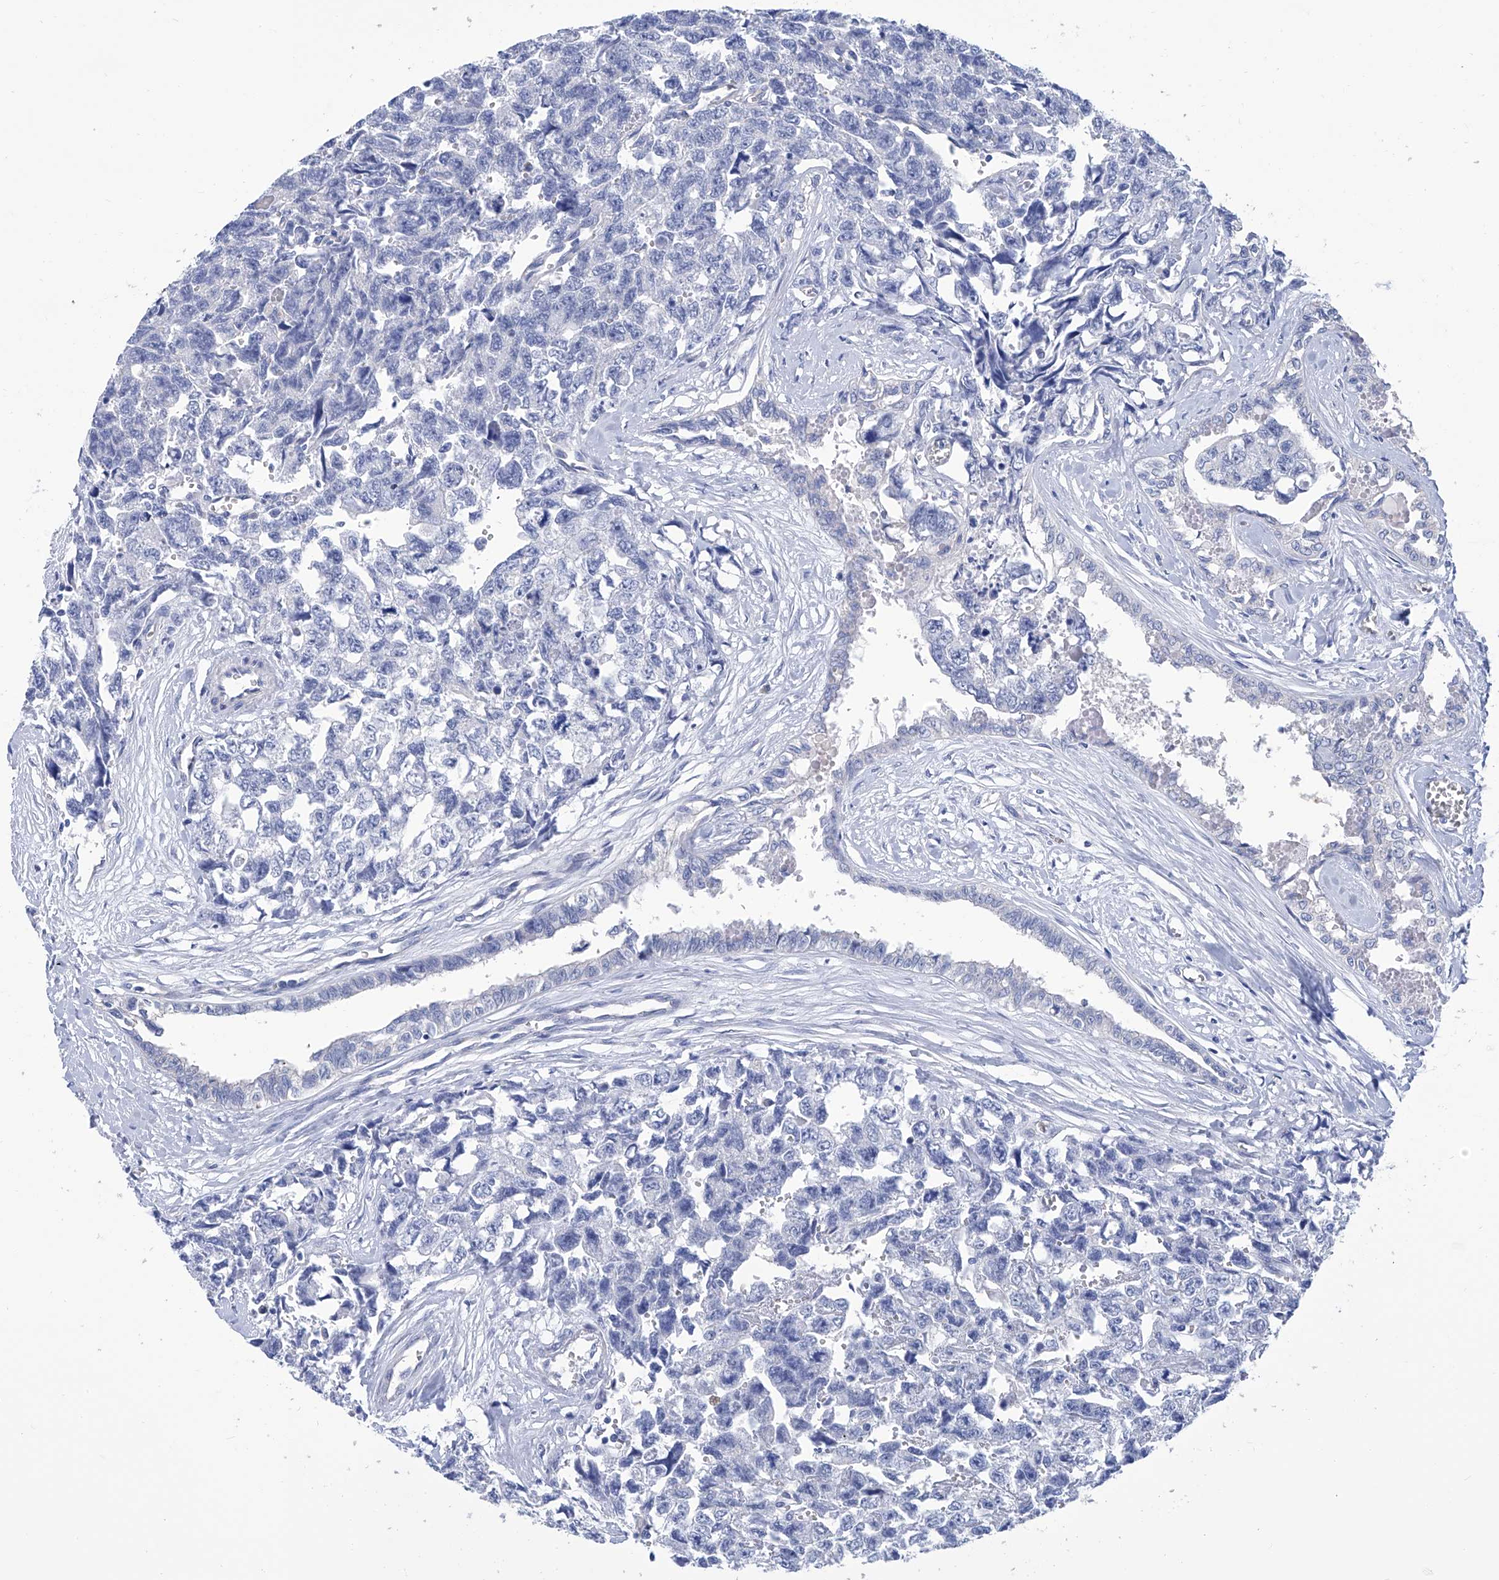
{"staining": {"intensity": "negative", "quantity": "none", "location": "none"}, "tissue": "testis cancer", "cell_type": "Tumor cells", "image_type": "cancer", "snomed": [{"axis": "morphology", "description": "Carcinoma, Embryonal, NOS"}, {"axis": "topography", "description": "Testis"}], "caption": "A histopathology image of testis cancer stained for a protein exhibits no brown staining in tumor cells.", "gene": "SMS", "patient": {"sex": "male", "age": 31}}